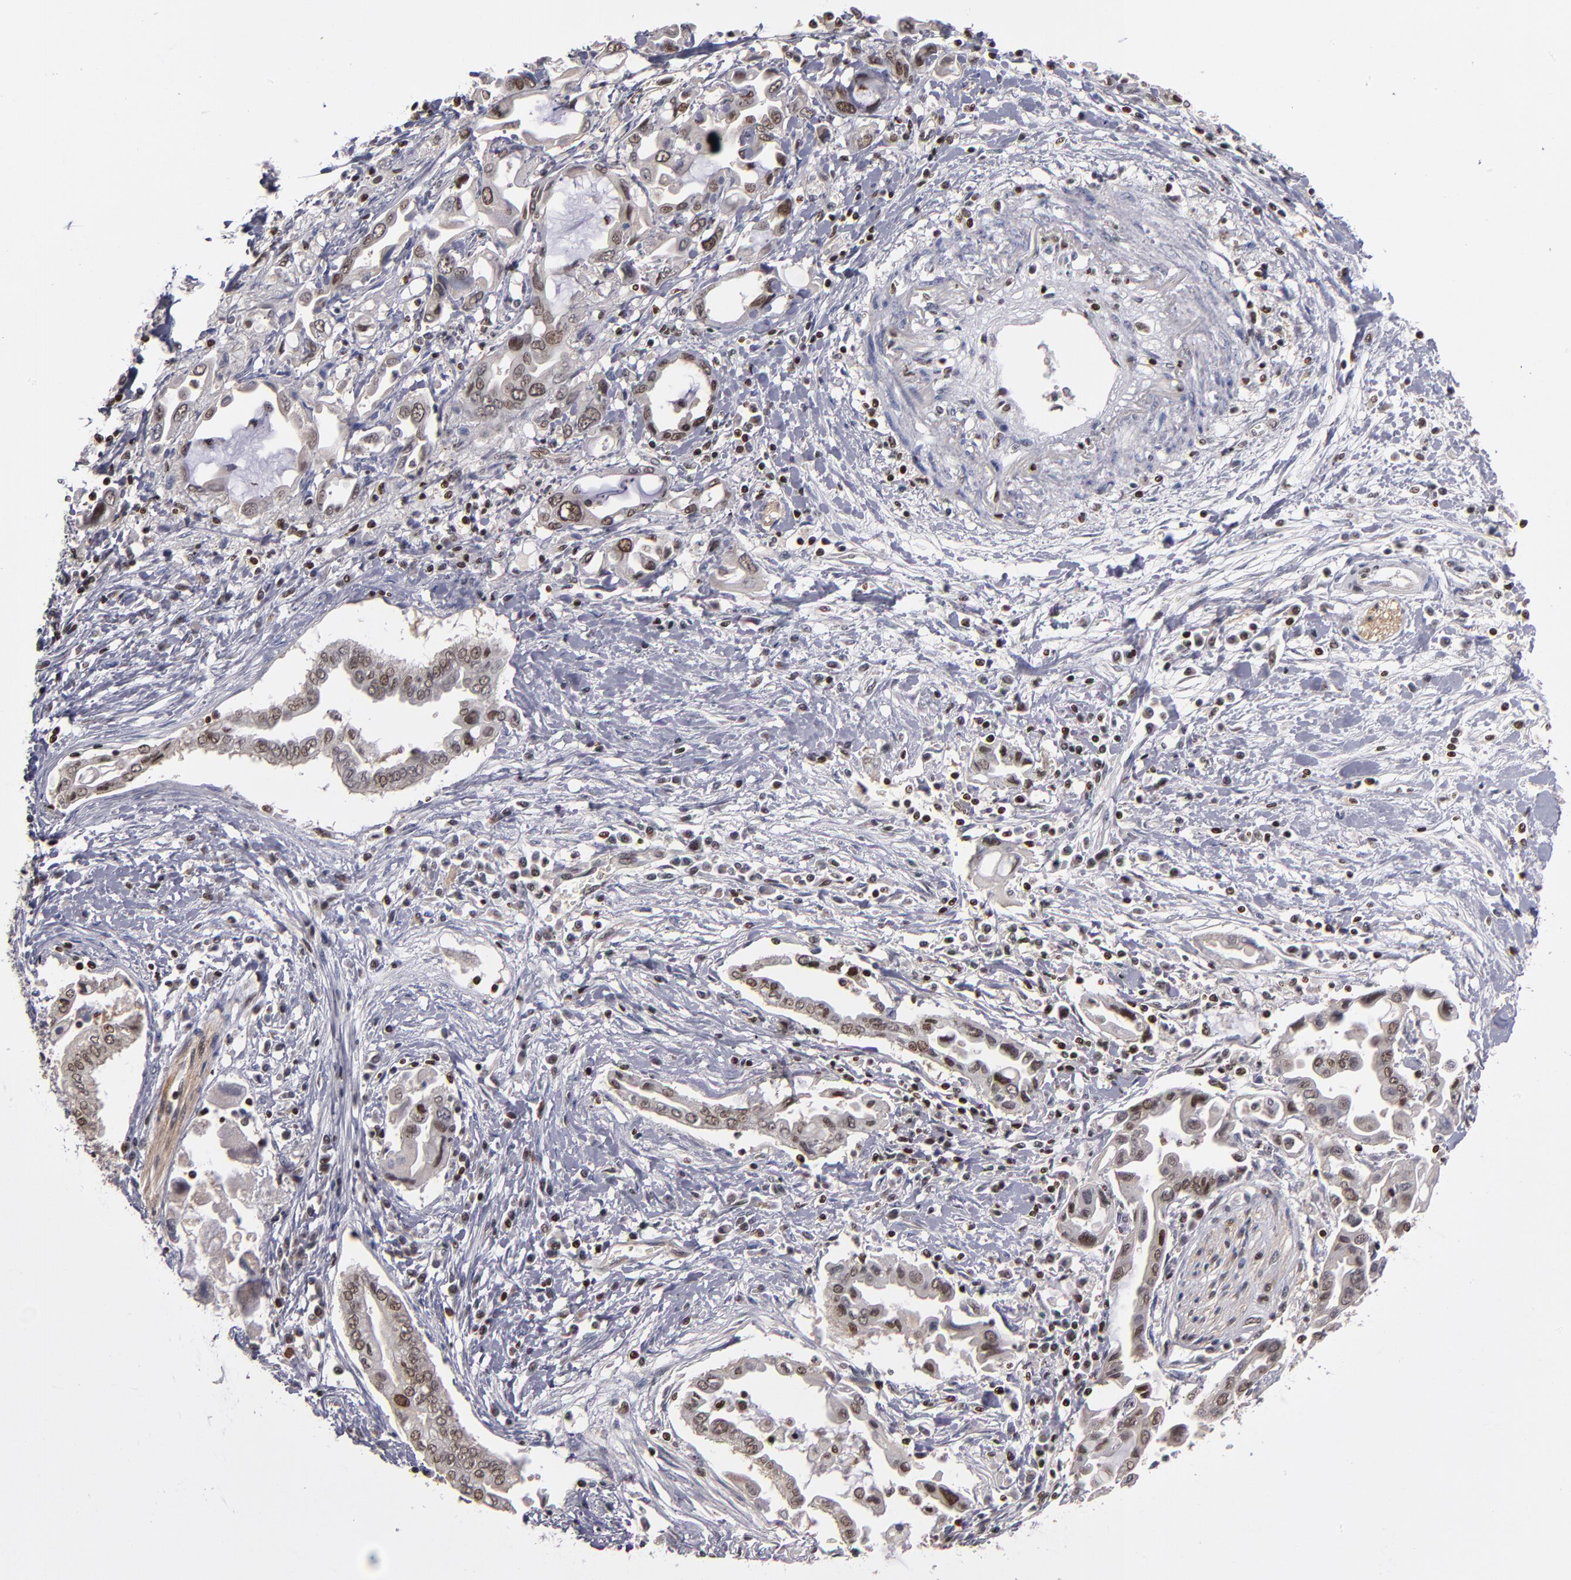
{"staining": {"intensity": "moderate", "quantity": ">75%", "location": "nuclear"}, "tissue": "pancreatic cancer", "cell_type": "Tumor cells", "image_type": "cancer", "snomed": [{"axis": "morphology", "description": "Adenocarcinoma, NOS"}, {"axis": "topography", "description": "Pancreas"}], "caption": "Moderate nuclear staining is present in approximately >75% of tumor cells in adenocarcinoma (pancreatic). The staining is performed using DAB (3,3'-diaminobenzidine) brown chromogen to label protein expression. The nuclei are counter-stained blue using hematoxylin.", "gene": "KDM6A", "patient": {"sex": "female", "age": 57}}